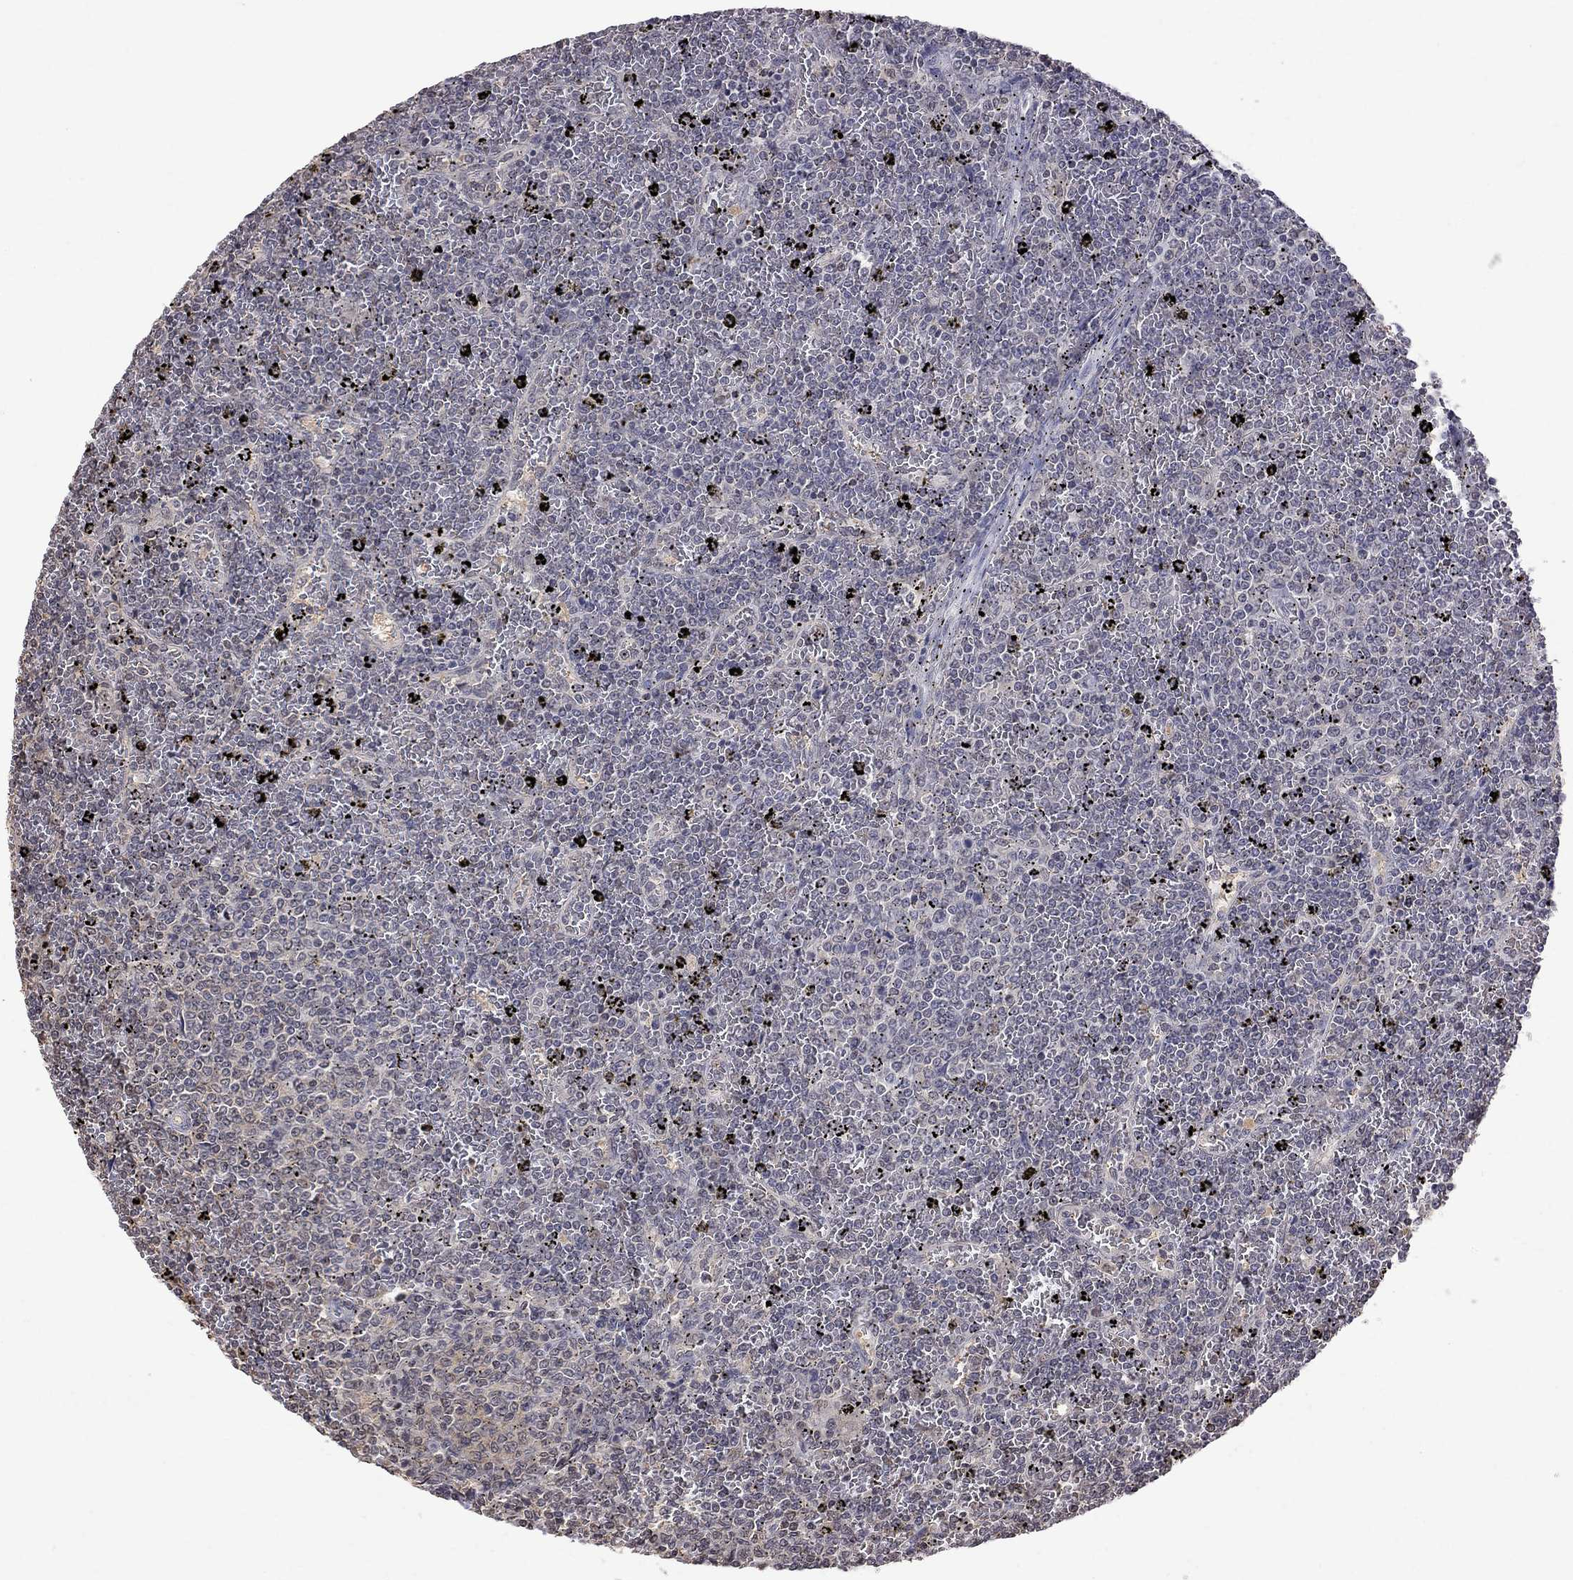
{"staining": {"intensity": "negative", "quantity": "none", "location": "none"}, "tissue": "lymphoma", "cell_type": "Tumor cells", "image_type": "cancer", "snomed": [{"axis": "morphology", "description": "Malignant lymphoma, non-Hodgkin's type, Low grade"}, {"axis": "topography", "description": "Spleen"}], "caption": "Immunohistochemistry image of neoplastic tissue: low-grade malignant lymphoma, non-Hodgkin's type stained with DAB displays no significant protein positivity in tumor cells.", "gene": "RFWD3", "patient": {"sex": "female", "age": 77}}